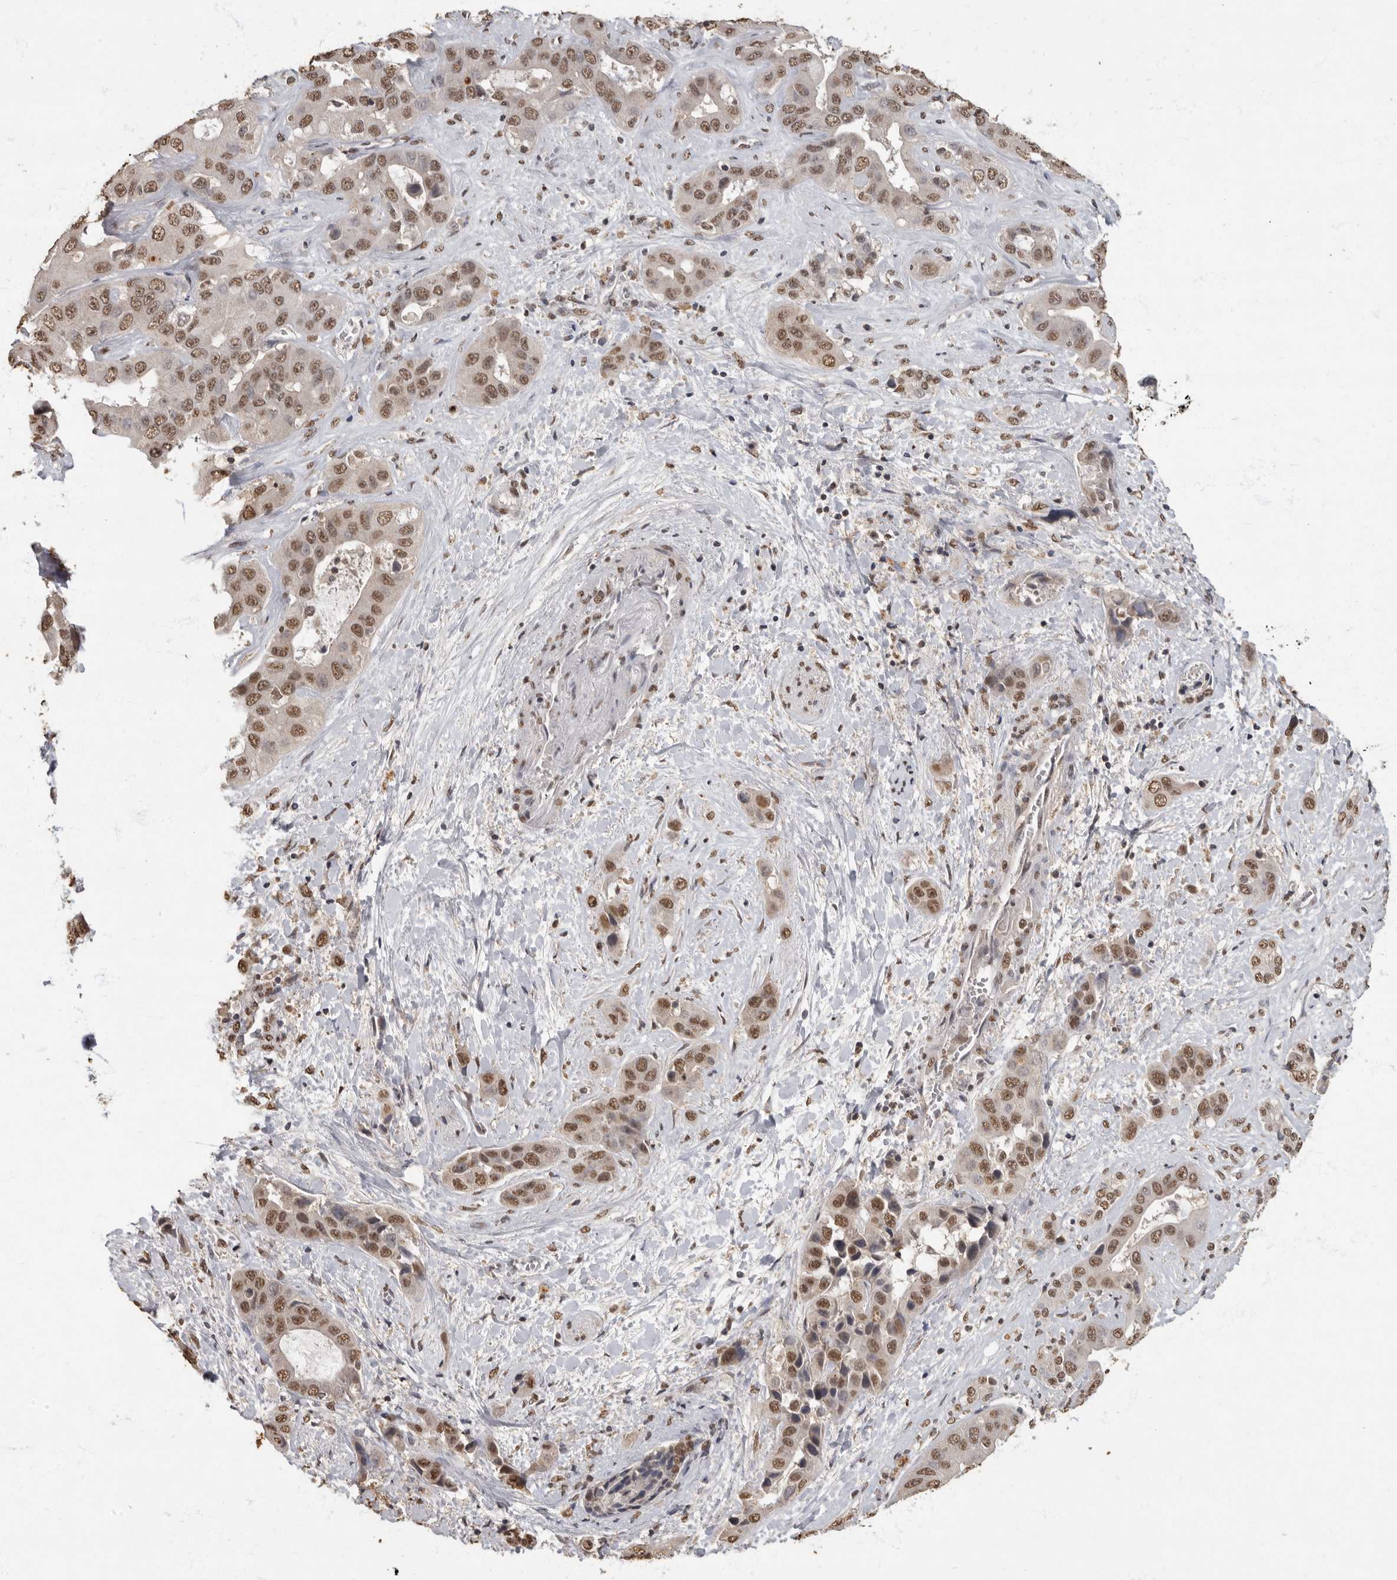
{"staining": {"intensity": "moderate", "quantity": ">75%", "location": "nuclear"}, "tissue": "liver cancer", "cell_type": "Tumor cells", "image_type": "cancer", "snomed": [{"axis": "morphology", "description": "Cholangiocarcinoma"}, {"axis": "topography", "description": "Liver"}], "caption": "A histopathology image showing moderate nuclear staining in about >75% of tumor cells in cholangiocarcinoma (liver), as visualized by brown immunohistochemical staining.", "gene": "NBL1", "patient": {"sex": "female", "age": 52}}